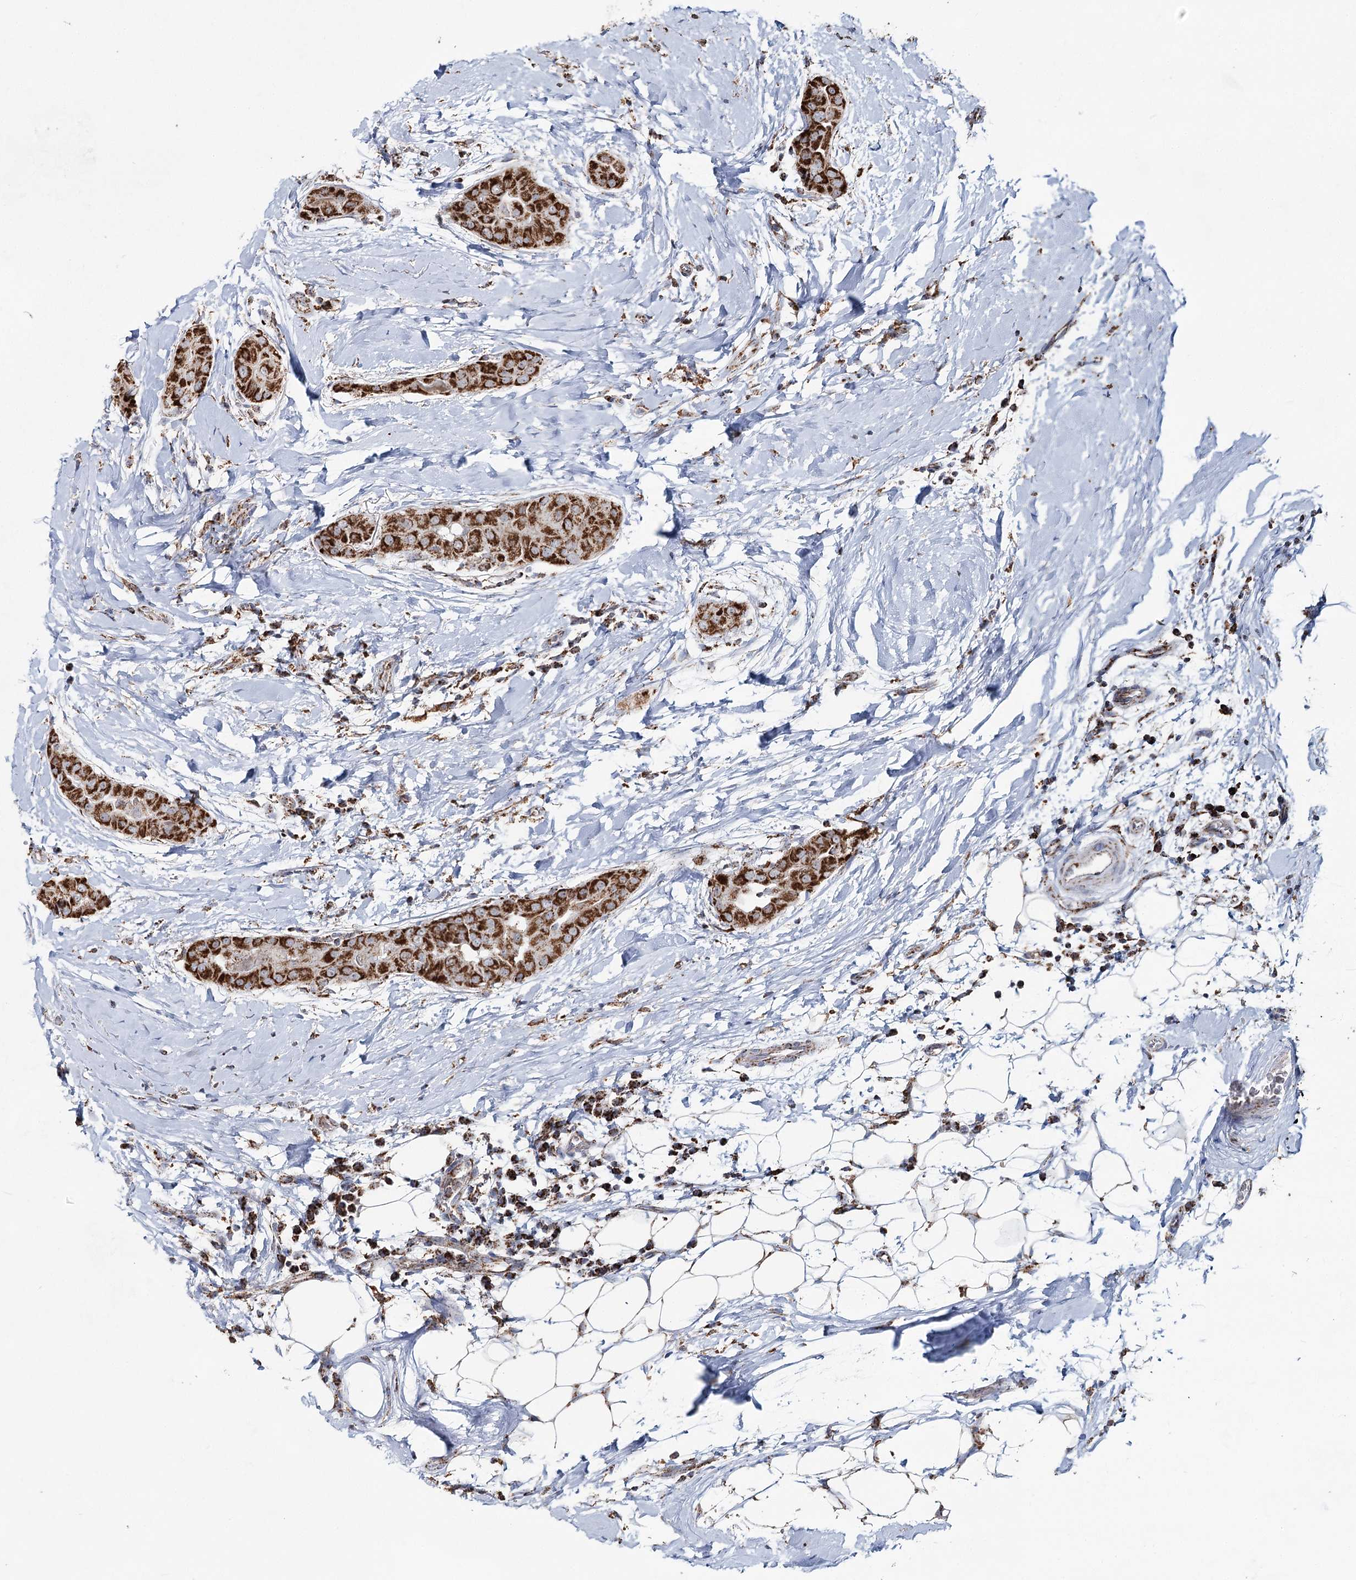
{"staining": {"intensity": "strong", "quantity": ">75%", "location": "cytoplasmic/membranous"}, "tissue": "thyroid cancer", "cell_type": "Tumor cells", "image_type": "cancer", "snomed": [{"axis": "morphology", "description": "Papillary adenocarcinoma, NOS"}, {"axis": "topography", "description": "Thyroid gland"}], "caption": "A high-resolution photomicrograph shows IHC staining of papillary adenocarcinoma (thyroid), which displays strong cytoplasmic/membranous positivity in about >75% of tumor cells. (brown staining indicates protein expression, while blue staining denotes nuclei).", "gene": "CWF19L1", "patient": {"sex": "male", "age": 33}}